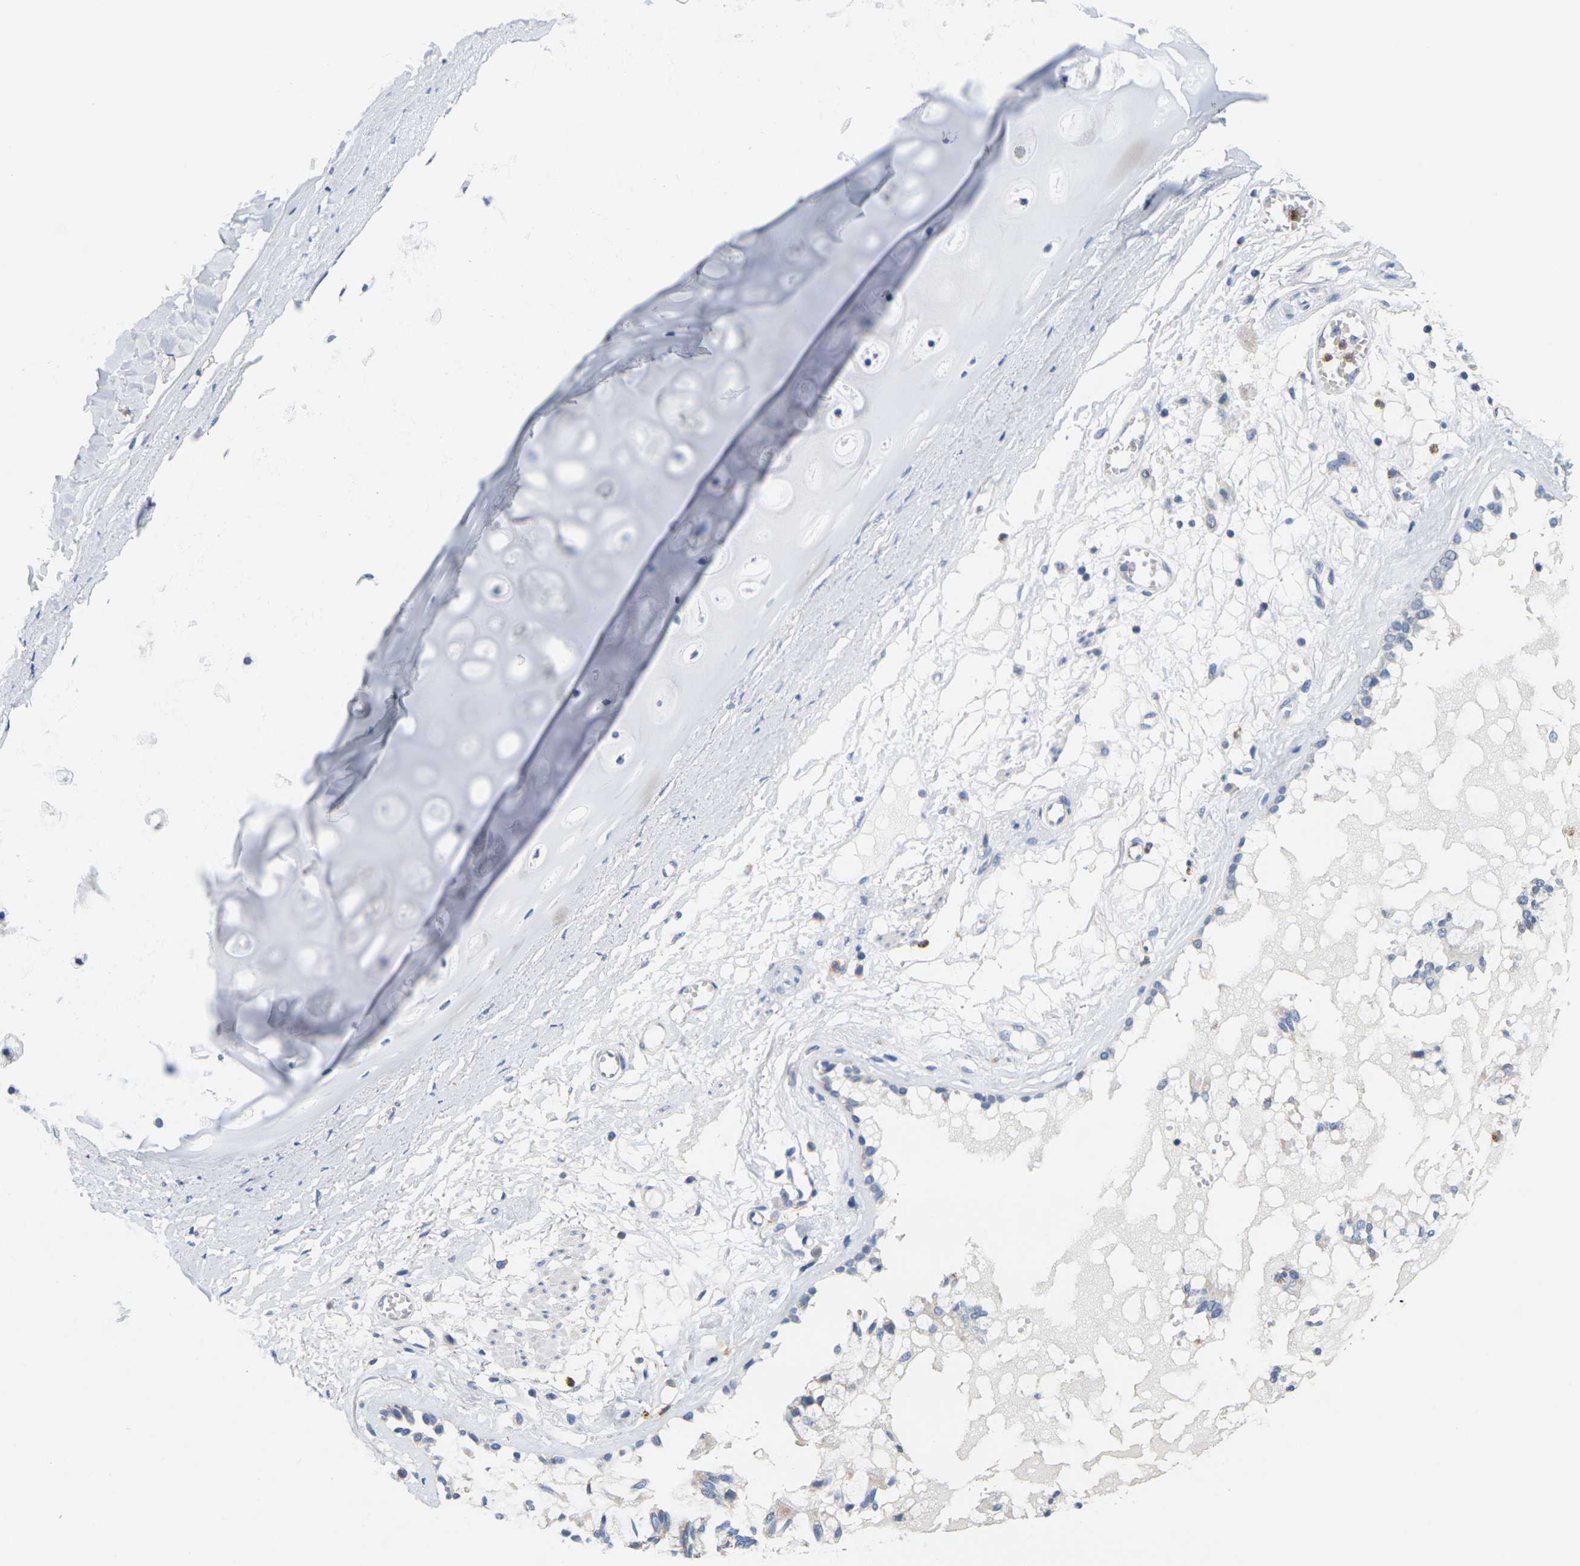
{"staining": {"intensity": "negative", "quantity": "none", "location": "none"}, "tissue": "bronchus", "cell_type": "Respiratory epithelial cells", "image_type": "normal", "snomed": [{"axis": "morphology", "description": "Normal tissue, NOS"}, {"axis": "morphology", "description": "Inflammation, NOS"}, {"axis": "topography", "description": "Cartilage tissue"}, {"axis": "topography", "description": "Lung"}], "caption": "Immunohistochemistry image of unremarkable human bronchus stained for a protein (brown), which displays no staining in respiratory epithelial cells. (DAB immunohistochemistry (IHC), high magnification).", "gene": "KLK5", "patient": {"sex": "male", "age": 71}}